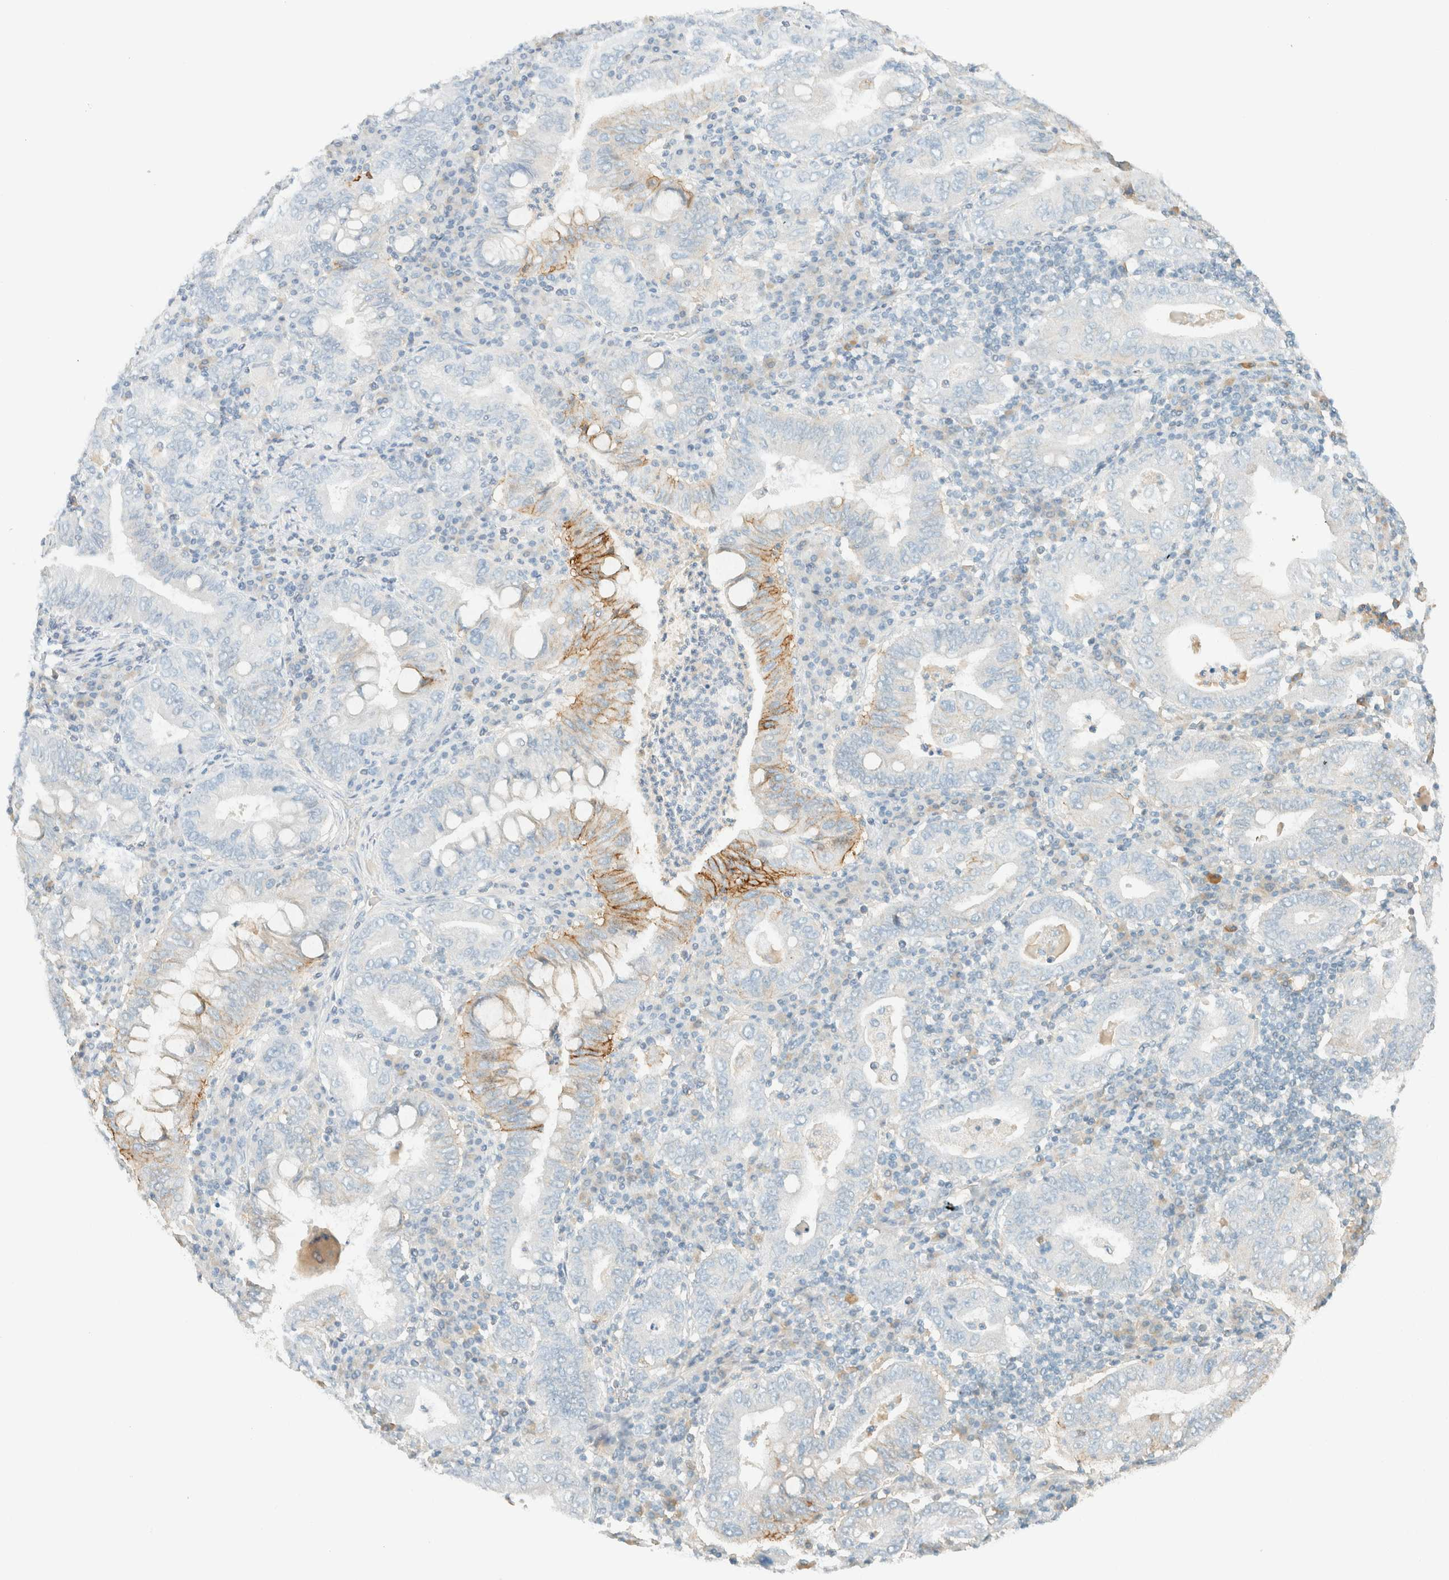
{"staining": {"intensity": "moderate", "quantity": "<25%", "location": "cytoplasmic/membranous"}, "tissue": "stomach cancer", "cell_type": "Tumor cells", "image_type": "cancer", "snomed": [{"axis": "morphology", "description": "Normal tissue, NOS"}, {"axis": "morphology", "description": "Adenocarcinoma, NOS"}, {"axis": "topography", "description": "Esophagus"}, {"axis": "topography", "description": "Stomach, upper"}, {"axis": "topography", "description": "Peripheral nerve tissue"}], "caption": "Protein staining of stomach cancer tissue displays moderate cytoplasmic/membranous staining in approximately <25% of tumor cells.", "gene": "GPA33", "patient": {"sex": "male", "age": 62}}